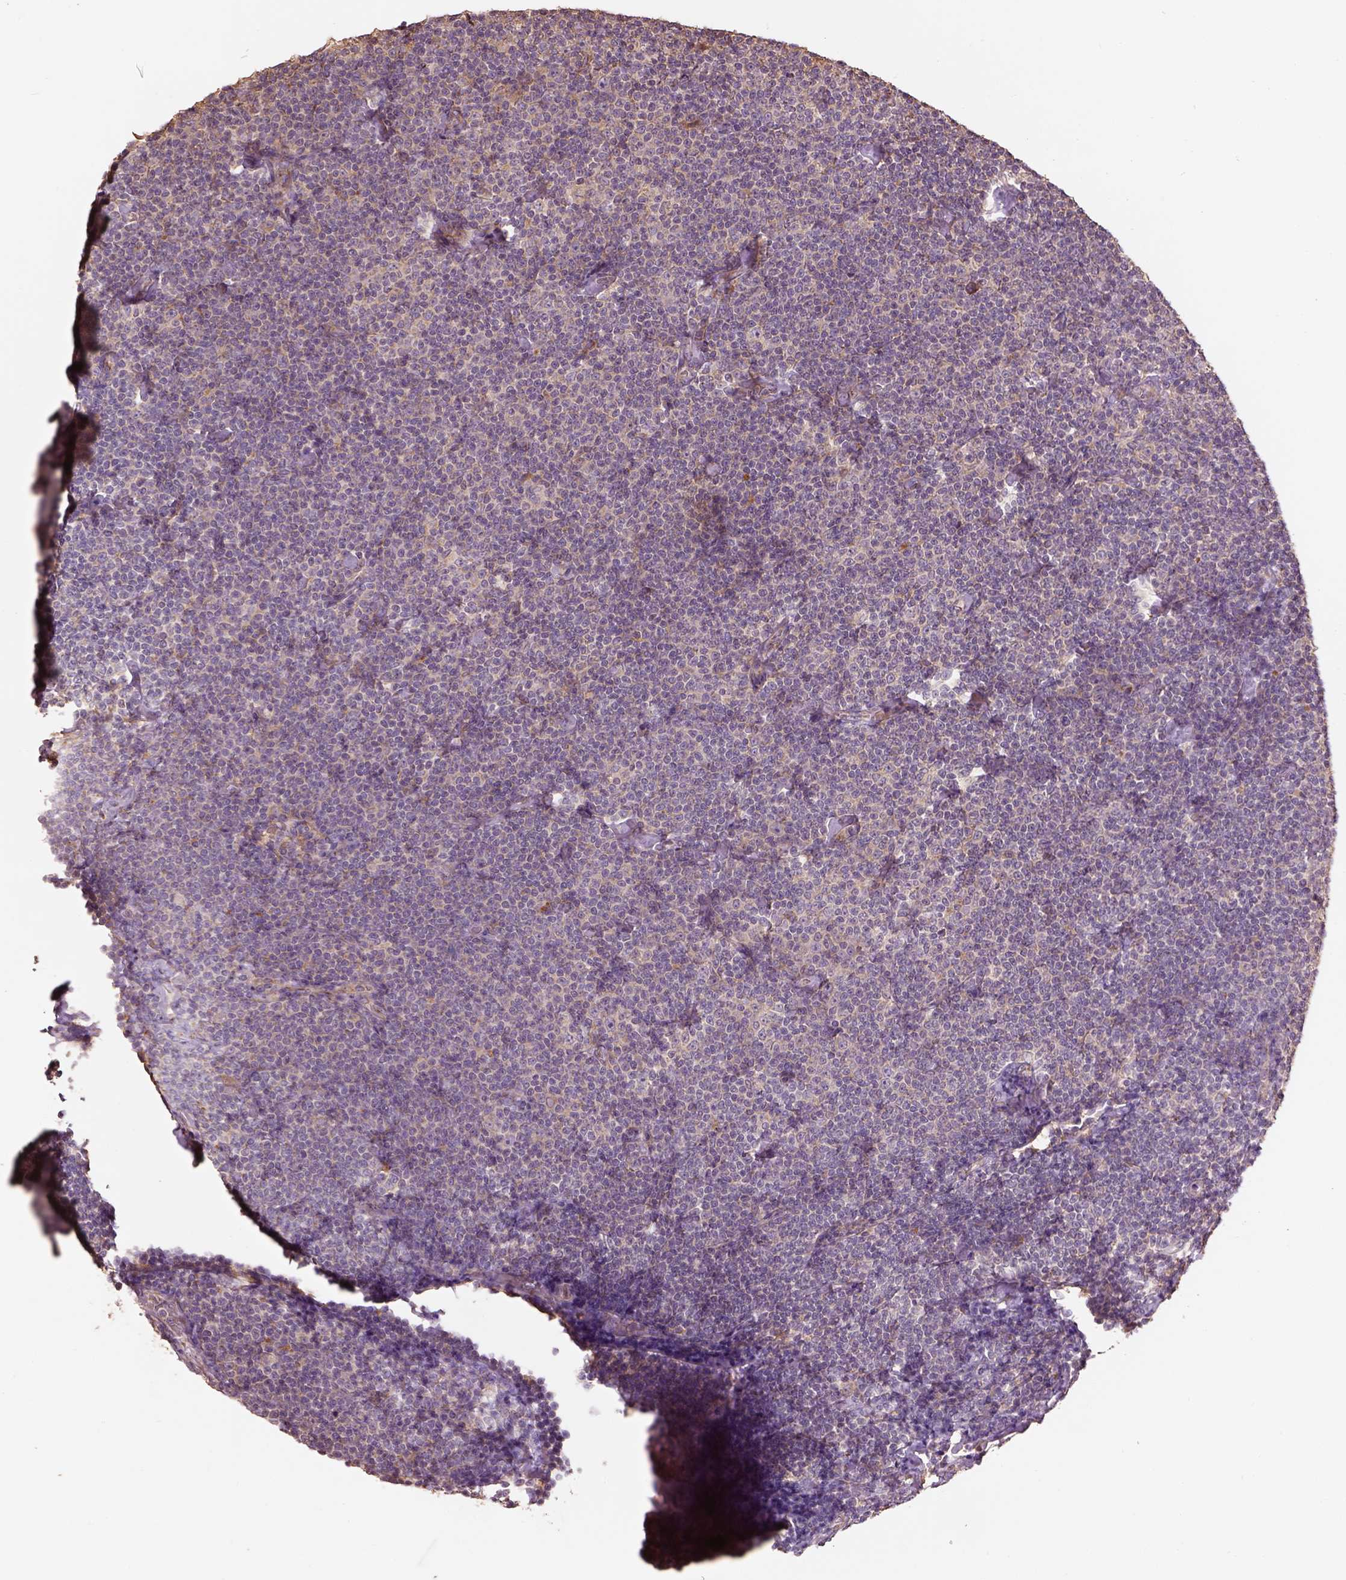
{"staining": {"intensity": "weak", "quantity": ">75%", "location": "cytoplasmic/membranous"}, "tissue": "lymphoma", "cell_type": "Tumor cells", "image_type": "cancer", "snomed": [{"axis": "morphology", "description": "Malignant lymphoma, non-Hodgkin's type, Low grade"}, {"axis": "topography", "description": "Lymph node"}], "caption": "There is low levels of weak cytoplasmic/membranous positivity in tumor cells of lymphoma, as demonstrated by immunohistochemical staining (brown color).", "gene": "AP1B1", "patient": {"sex": "male", "age": 81}}